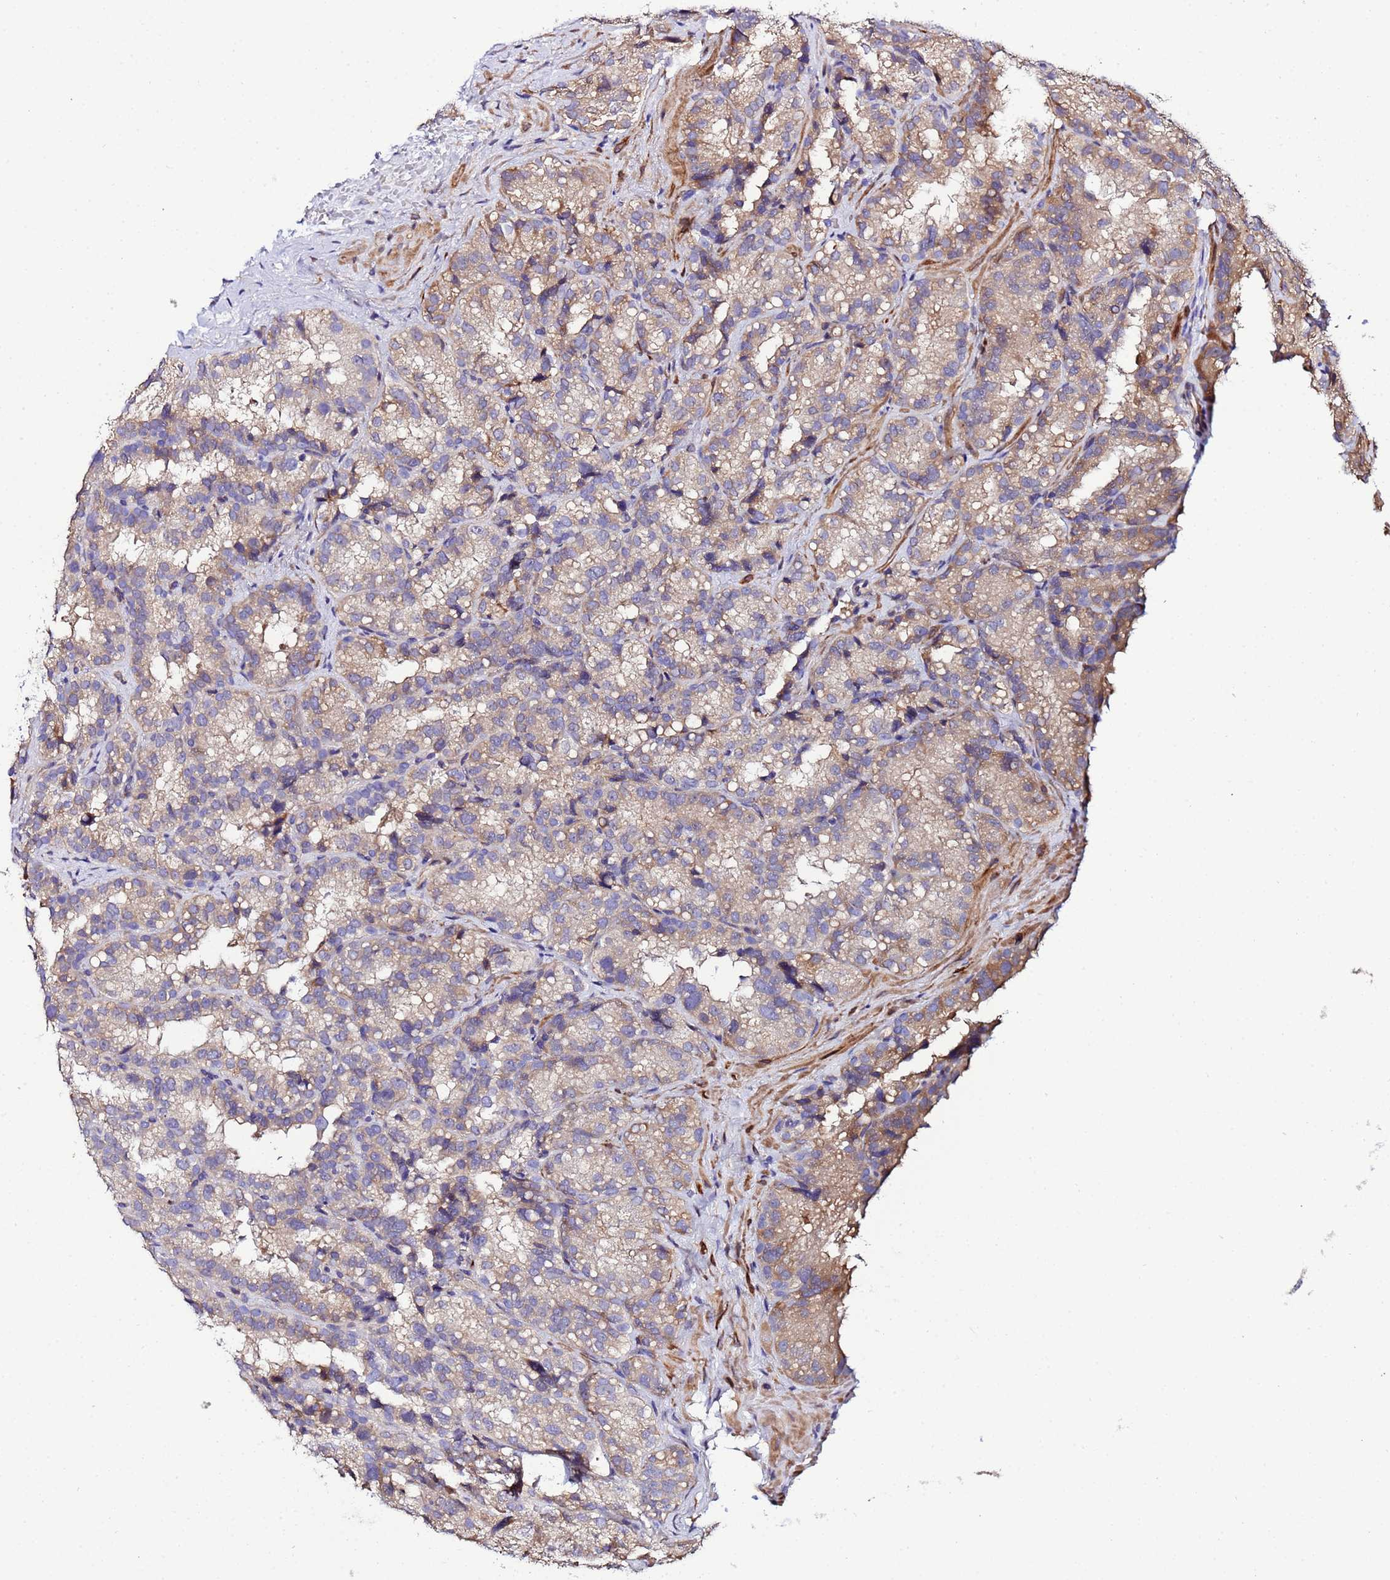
{"staining": {"intensity": "weak", "quantity": "25%-75%", "location": "cytoplasmic/membranous"}, "tissue": "seminal vesicle", "cell_type": "Glandular cells", "image_type": "normal", "snomed": [{"axis": "morphology", "description": "Normal tissue, NOS"}, {"axis": "topography", "description": "Seminal veicle"}], "caption": "Protein positivity by immunohistochemistry shows weak cytoplasmic/membranous expression in about 25%-75% of glandular cells in normal seminal vesicle. (brown staining indicates protein expression, while blue staining denotes nuclei).", "gene": "JRKL", "patient": {"sex": "male", "age": 58}}